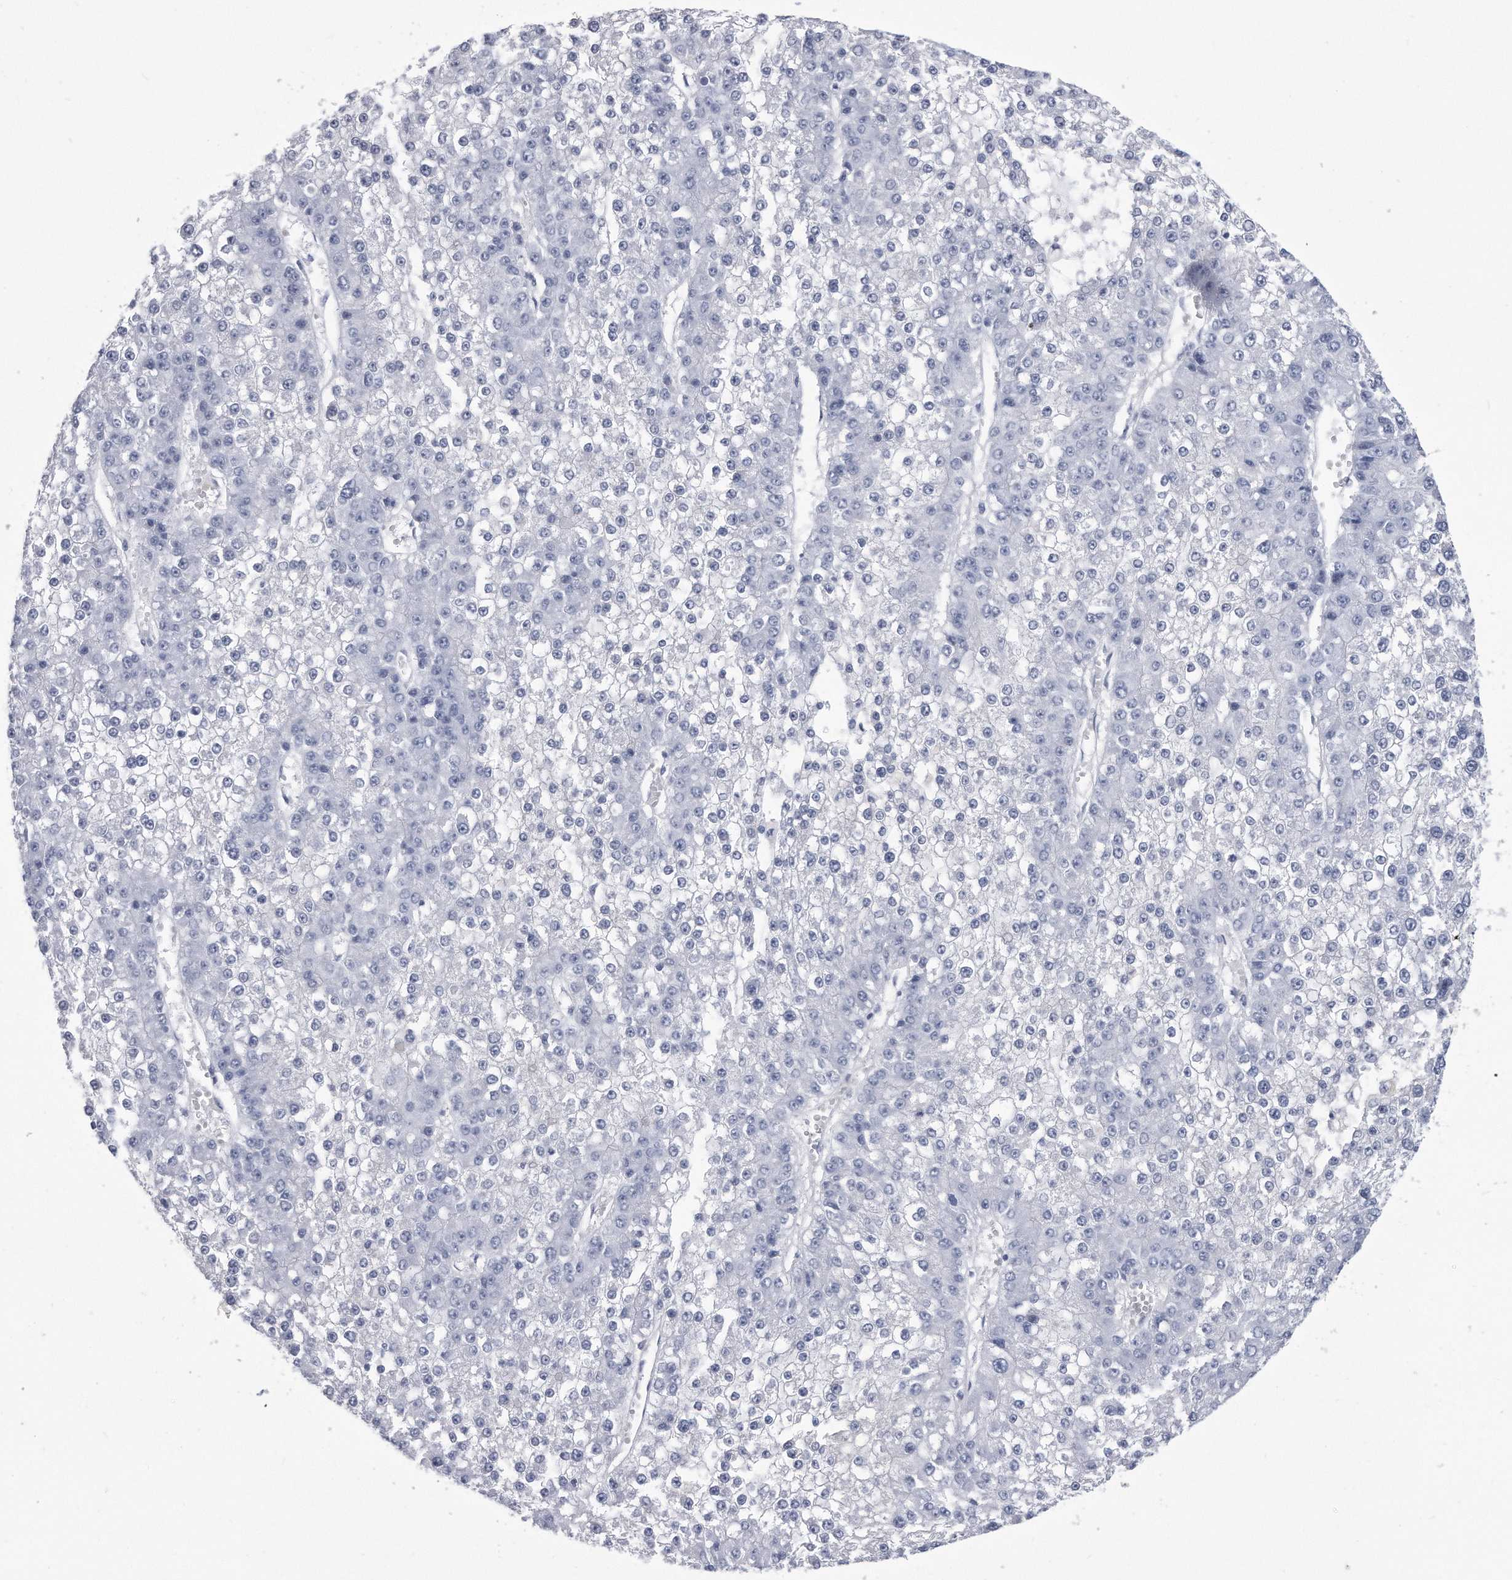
{"staining": {"intensity": "negative", "quantity": "none", "location": "none"}, "tissue": "liver cancer", "cell_type": "Tumor cells", "image_type": "cancer", "snomed": [{"axis": "morphology", "description": "Carcinoma, Hepatocellular, NOS"}, {"axis": "topography", "description": "Liver"}], "caption": "A photomicrograph of liver hepatocellular carcinoma stained for a protein shows no brown staining in tumor cells.", "gene": "PYGB", "patient": {"sex": "female", "age": 73}}